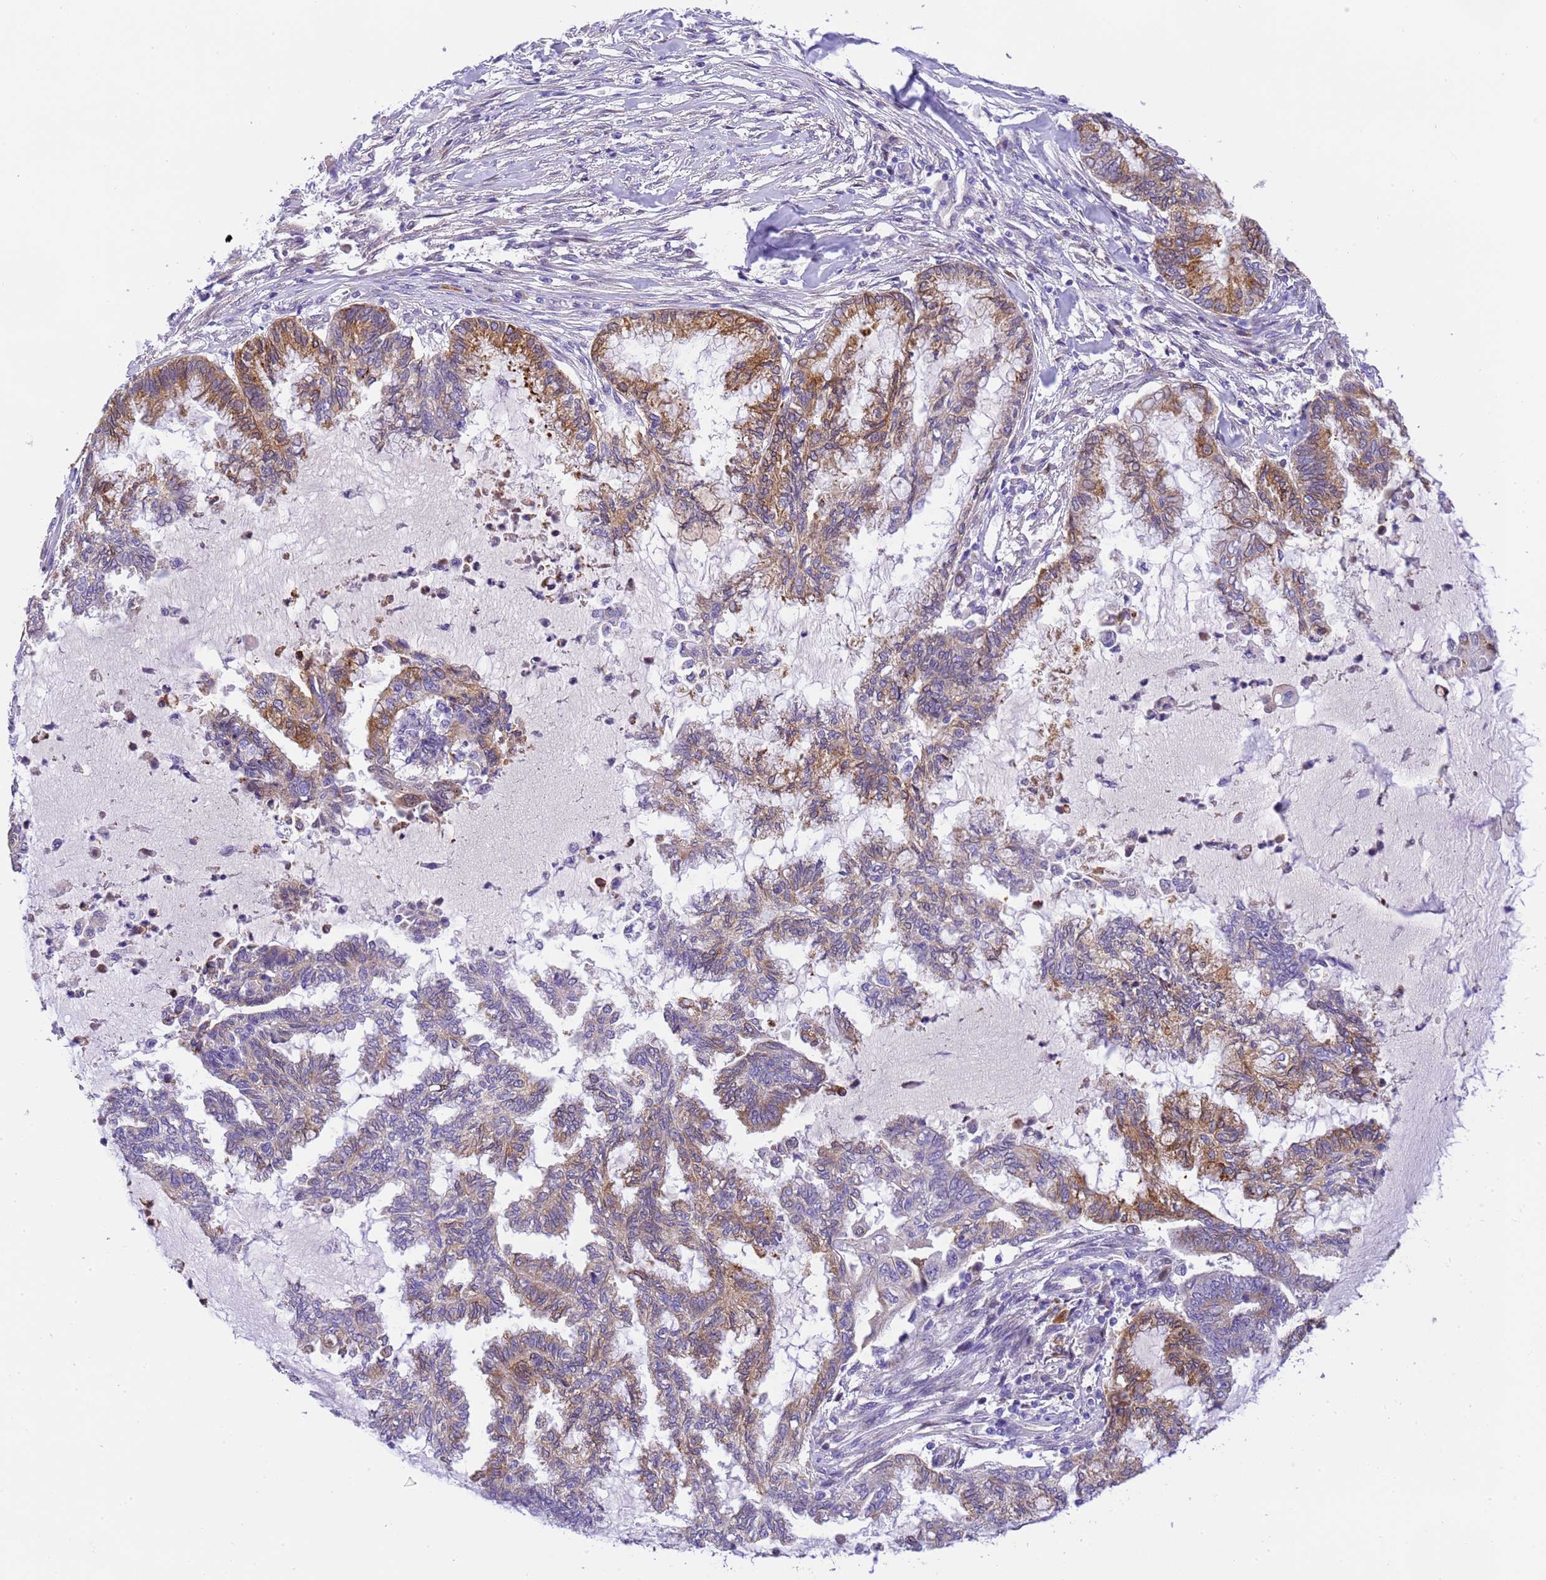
{"staining": {"intensity": "moderate", "quantity": ">75%", "location": "cytoplasmic/membranous"}, "tissue": "endometrial cancer", "cell_type": "Tumor cells", "image_type": "cancer", "snomed": [{"axis": "morphology", "description": "Adenocarcinoma, NOS"}, {"axis": "topography", "description": "Endometrium"}], "caption": "This histopathology image shows immunohistochemistry staining of endometrial cancer (adenocarcinoma), with medium moderate cytoplasmic/membranous staining in approximately >75% of tumor cells.", "gene": "RHBDD3", "patient": {"sex": "female", "age": 86}}